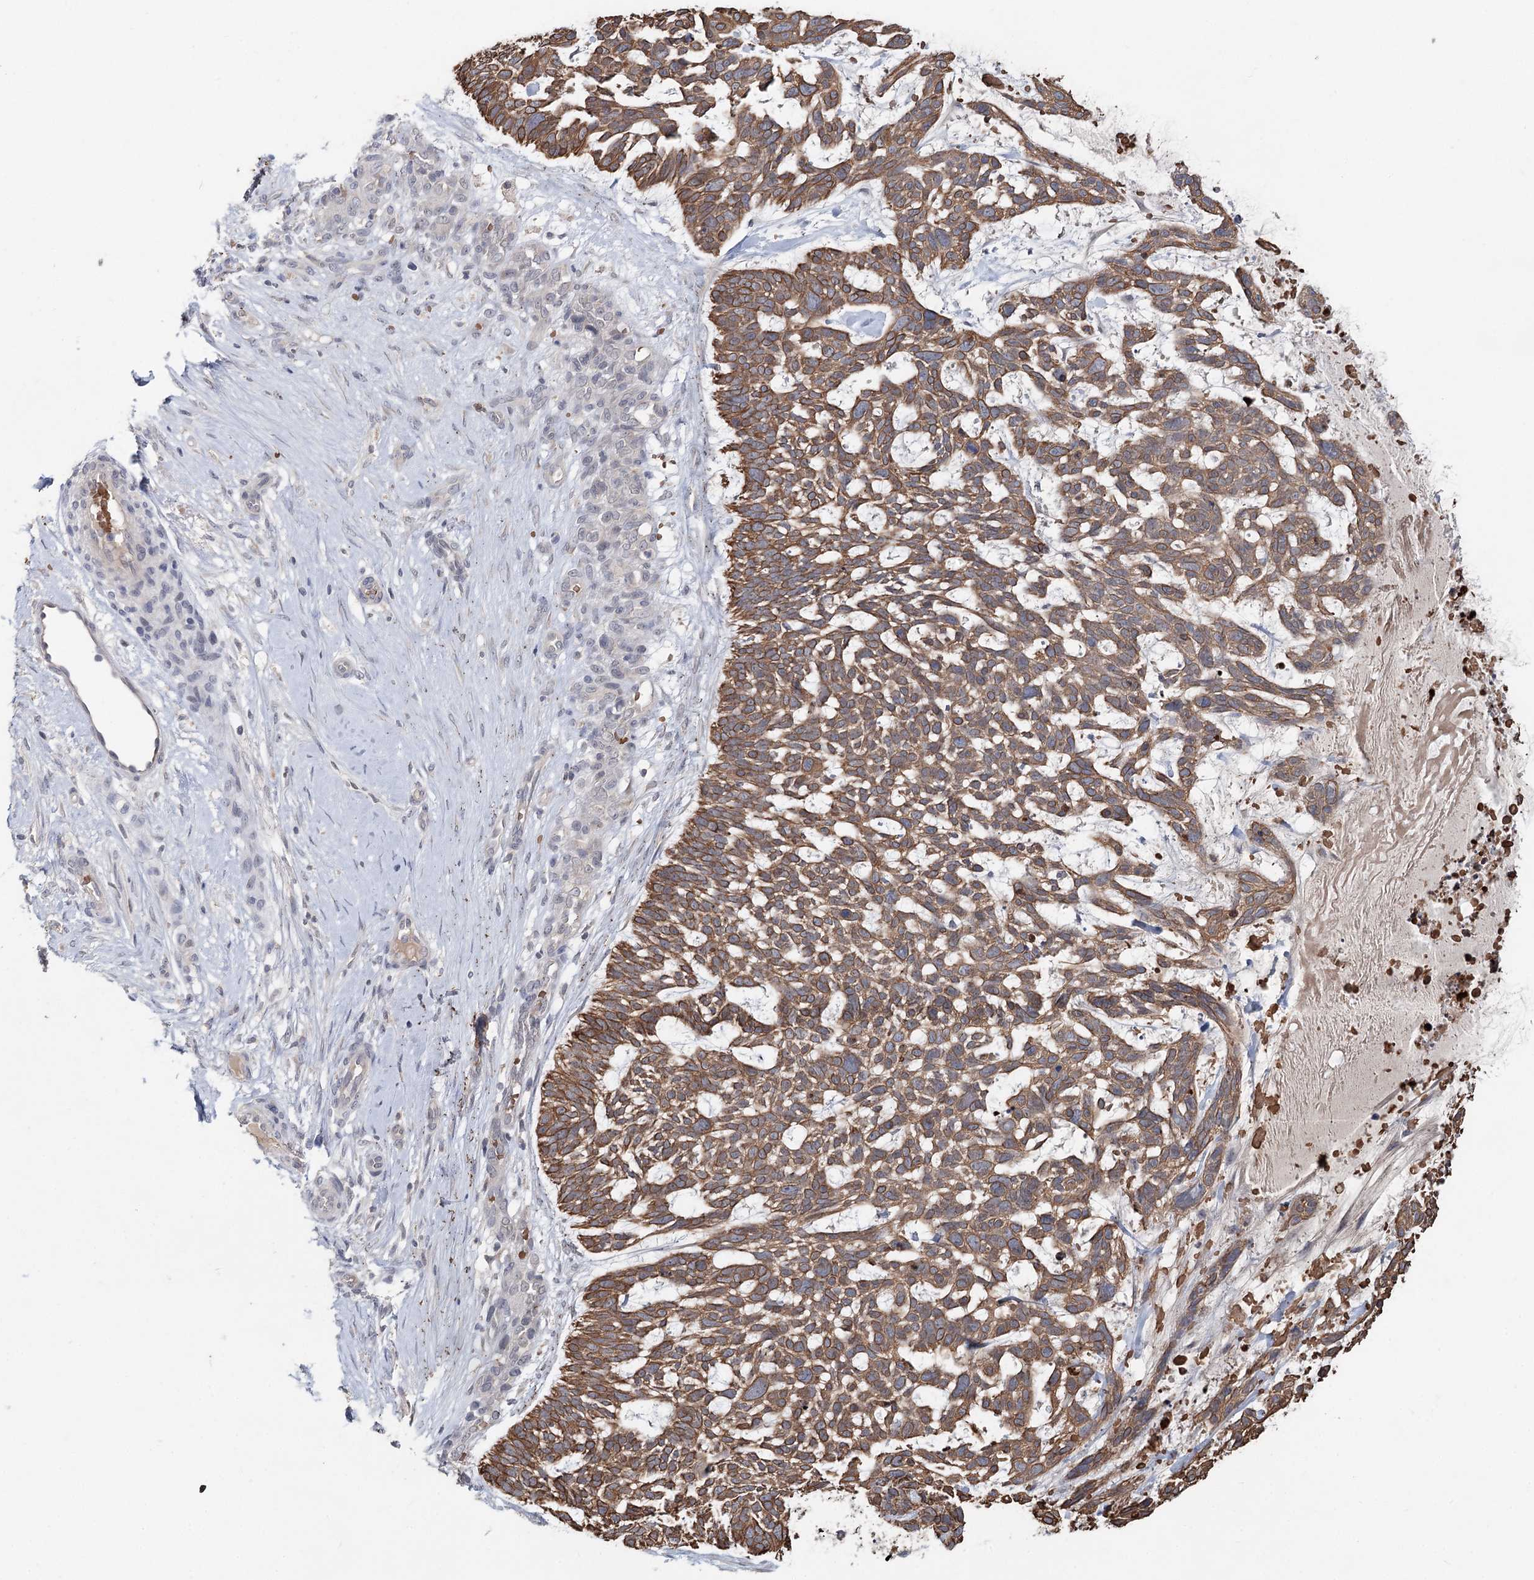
{"staining": {"intensity": "moderate", "quantity": ">75%", "location": "cytoplasmic/membranous"}, "tissue": "skin cancer", "cell_type": "Tumor cells", "image_type": "cancer", "snomed": [{"axis": "morphology", "description": "Basal cell carcinoma"}, {"axis": "topography", "description": "Skin"}], "caption": "An image of human skin cancer stained for a protein displays moderate cytoplasmic/membranous brown staining in tumor cells.", "gene": "FBXO7", "patient": {"sex": "male", "age": 88}}